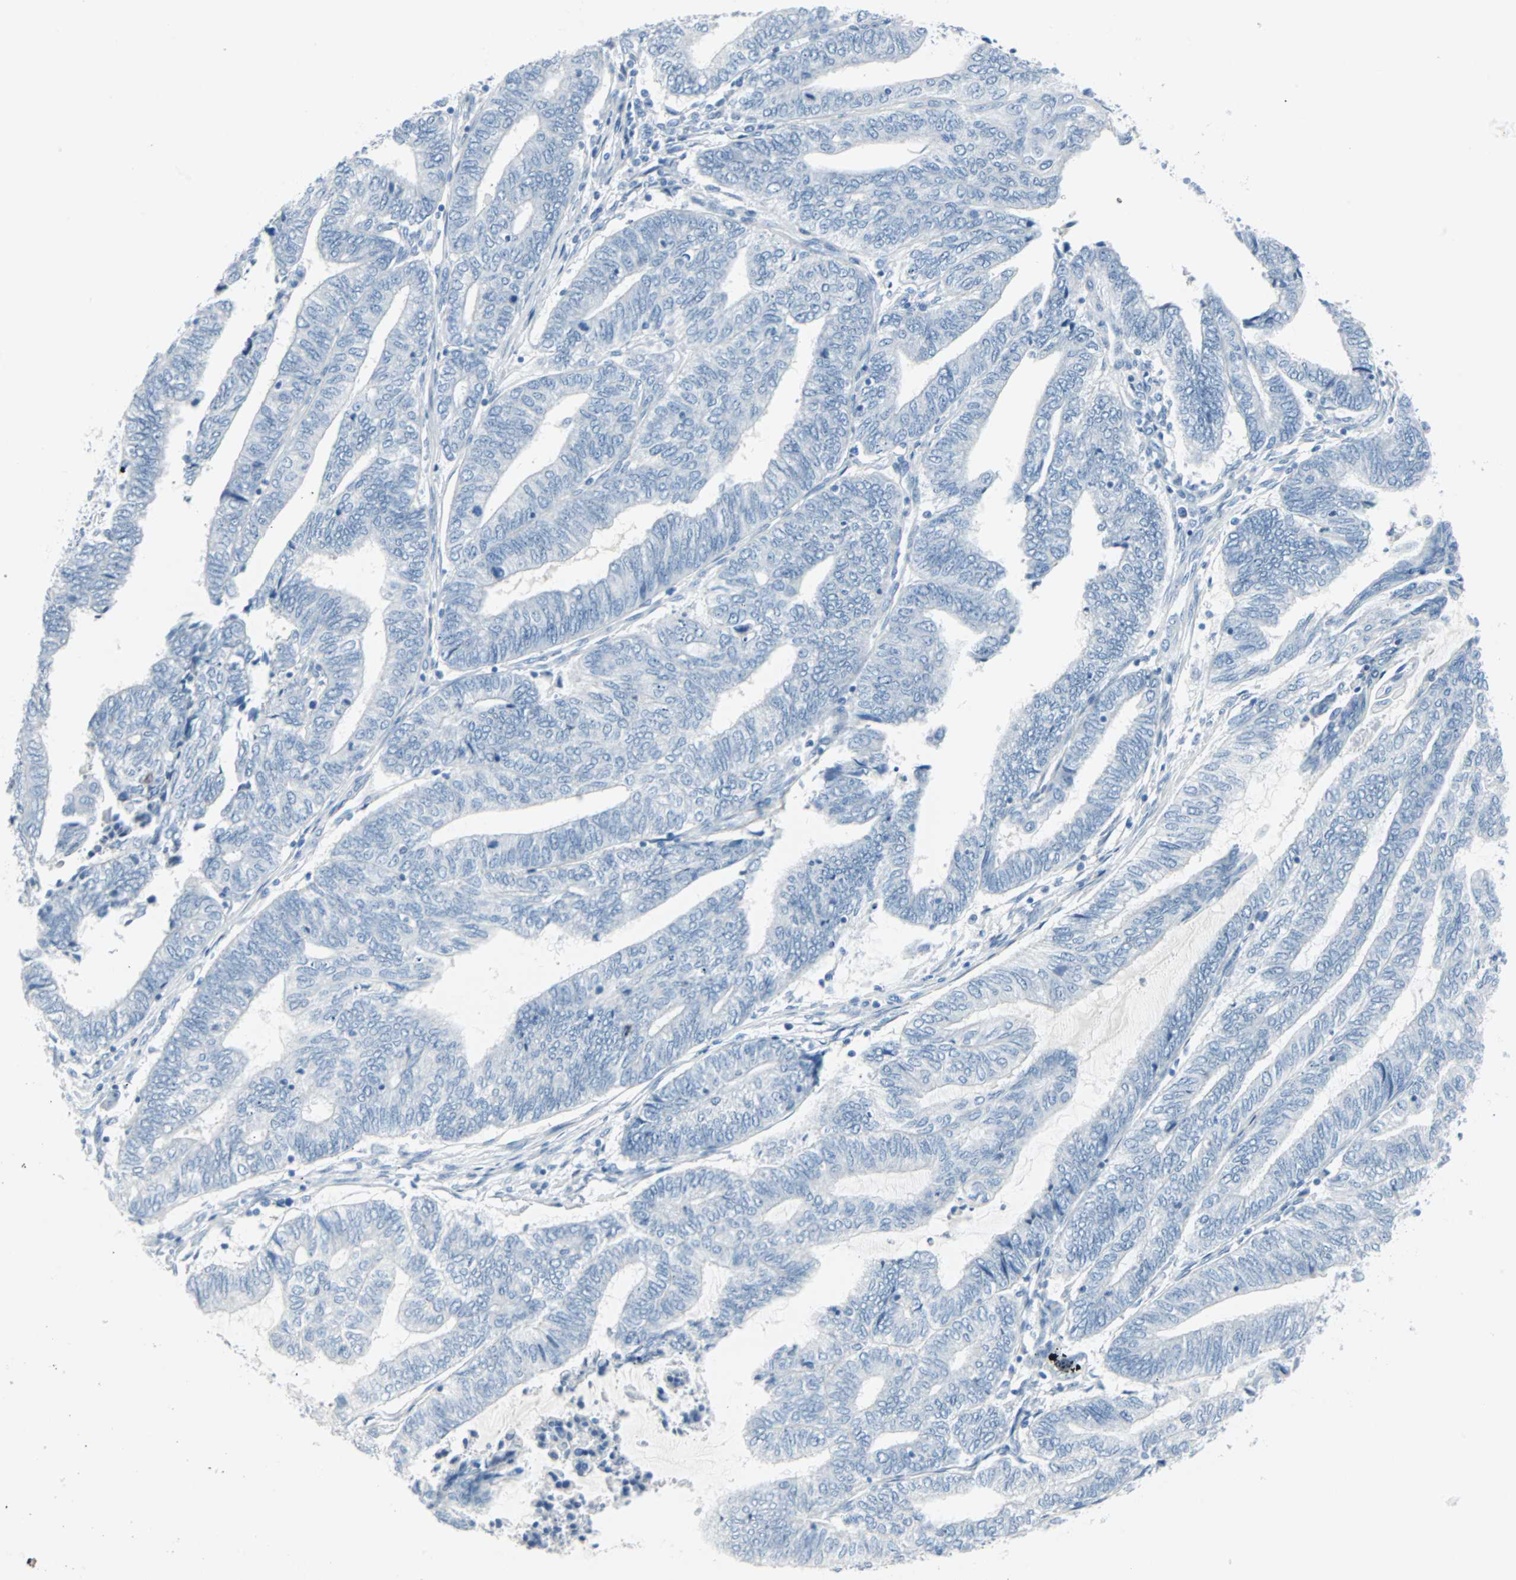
{"staining": {"intensity": "negative", "quantity": "none", "location": "none"}, "tissue": "endometrial cancer", "cell_type": "Tumor cells", "image_type": "cancer", "snomed": [{"axis": "morphology", "description": "Adenocarcinoma, NOS"}, {"axis": "topography", "description": "Uterus"}, {"axis": "topography", "description": "Endometrium"}], "caption": "This is an immunohistochemistry (IHC) histopathology image of human endometrial cancer (adenocarcinoma). There is no positivity in tumor cells.", "gene": "STX1A", "patient": {"sex": "female", "age": 70}}